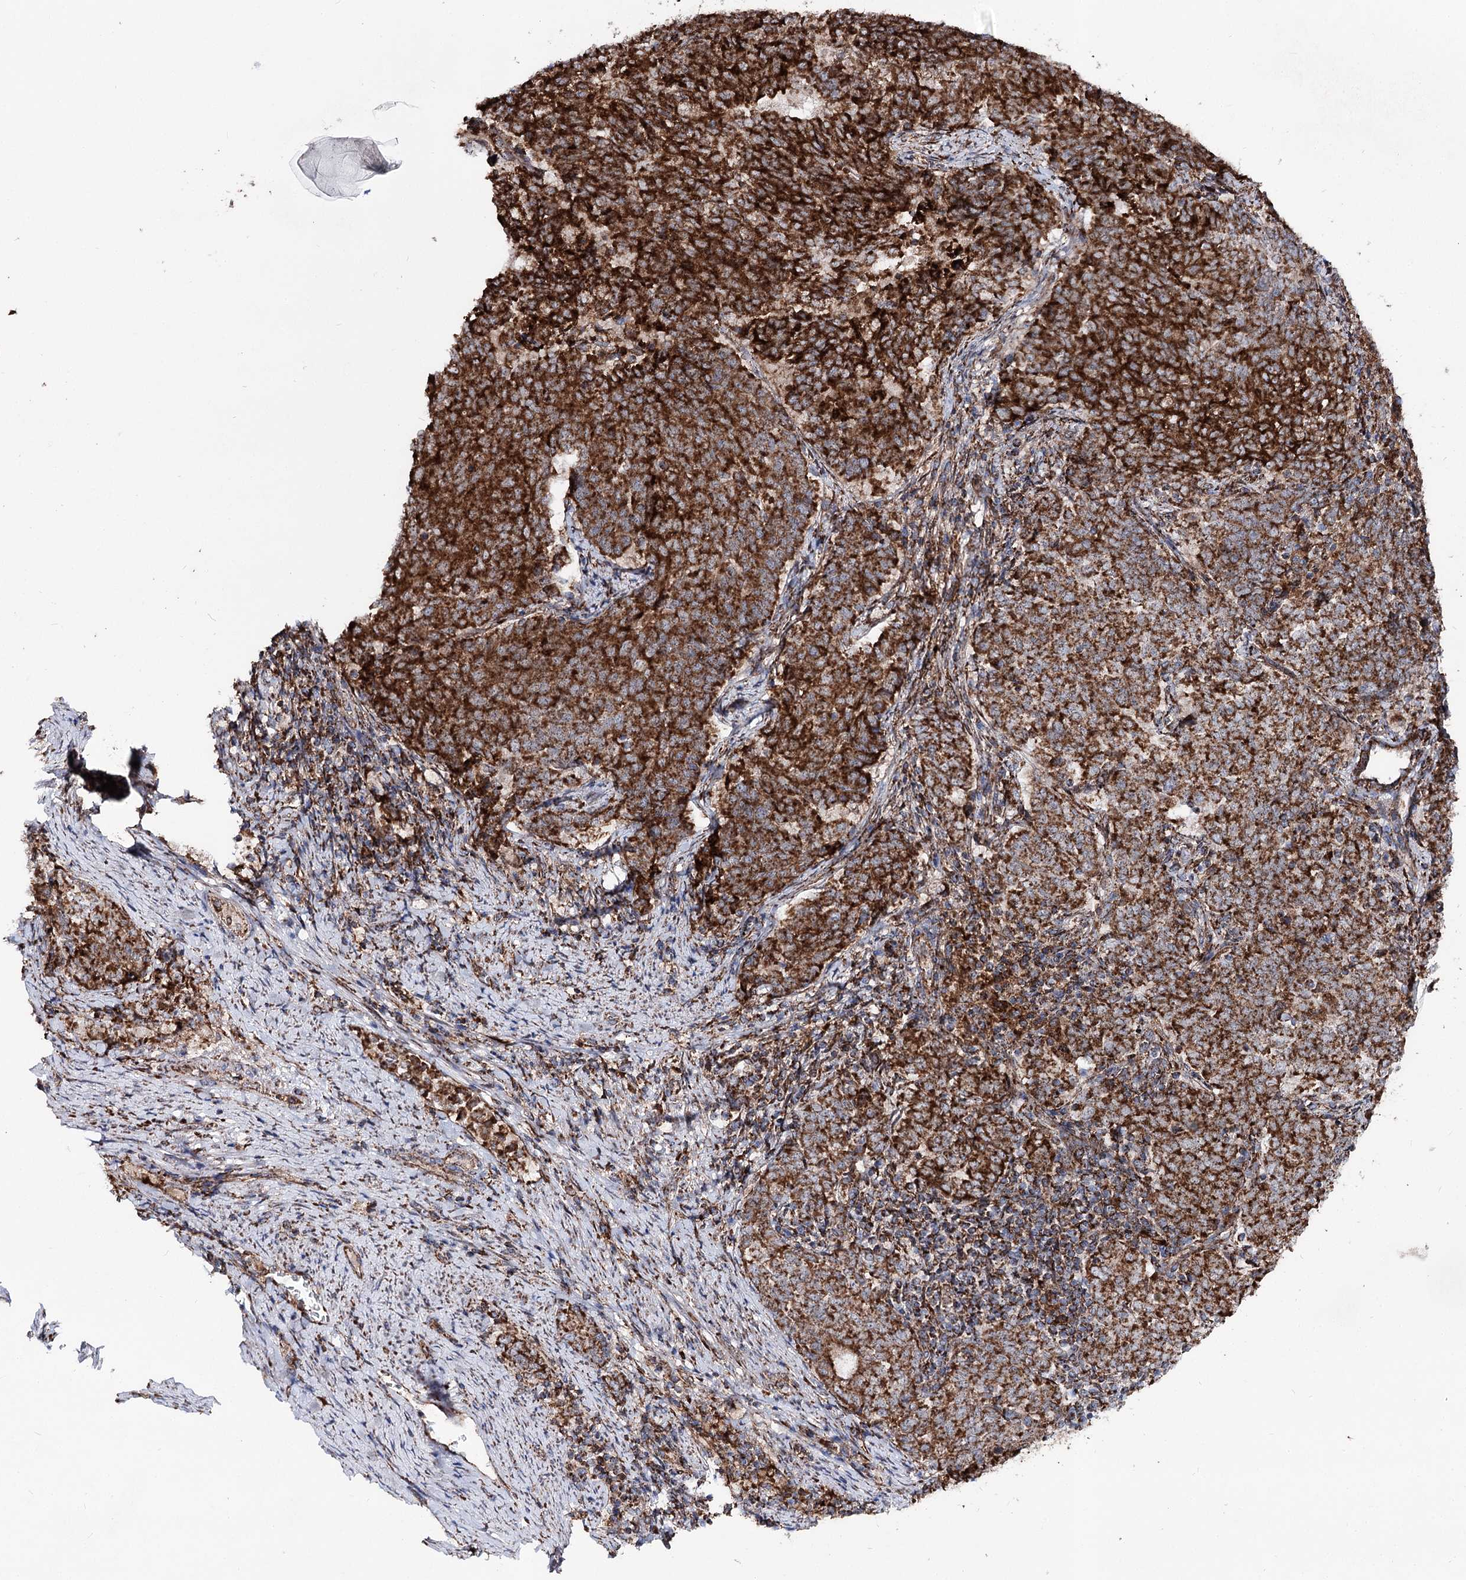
{"staining": {"intensity": "strong", "quantity": ">75%", "location": "cytoplasmic/membranous"}, "tissue": "endometrial cancer", "cell_type": "Tumor cells", "image_type": "cancer", "snomed": [{"axis": "morphology", "description": "Adenocarcinoma, NOS"}, {"axis": "topography", "description": "Endometrium"}], "caption": "Protein analysis of endometrial adenocarcinoma tissue reveals strong cytoplasmic/membranous staining in about >75% of tumor cells.", "gene": "MSANTD2", "patient": {"sex": "female", "age": 80}}